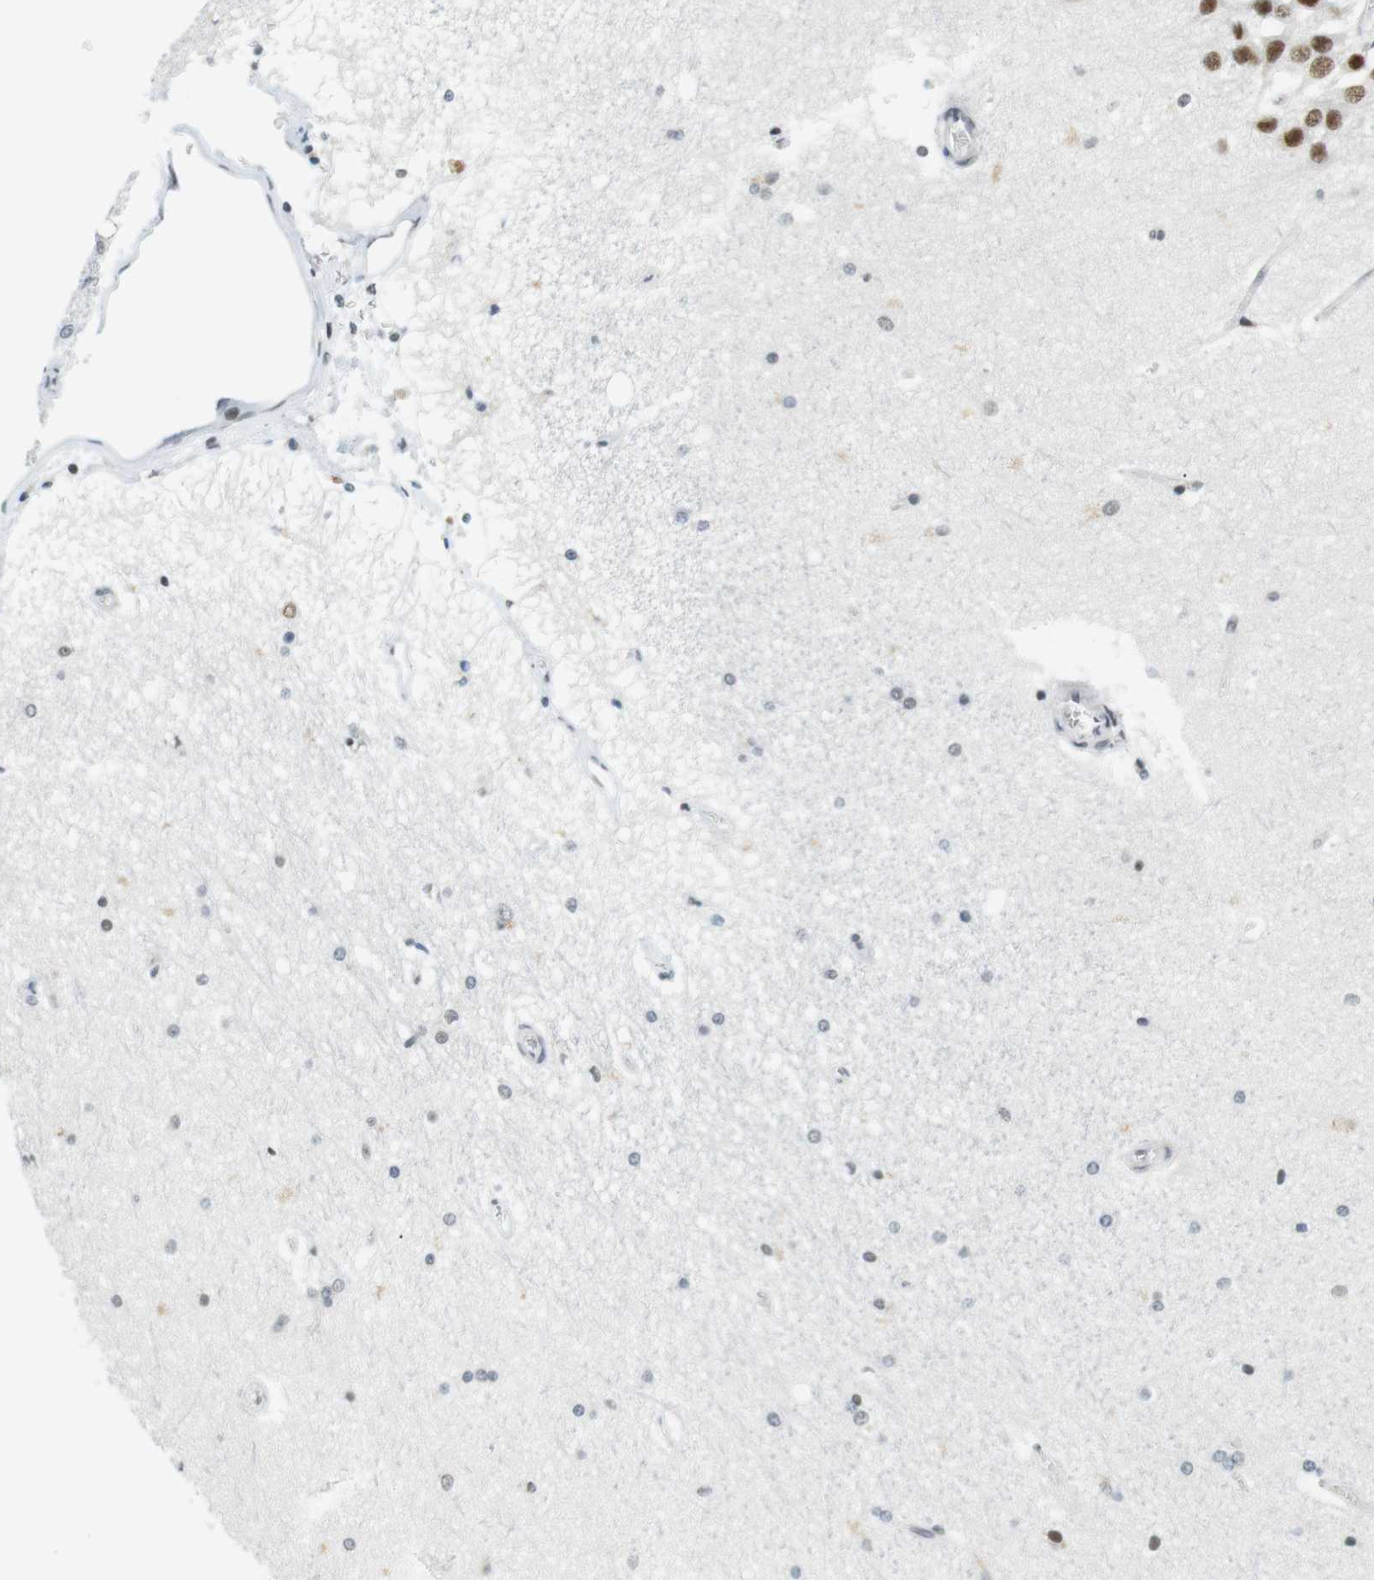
{"staining": {"intensity": "negative", "quantity": "none", "location": "none"}, "tissue": "hippocampus", "cell_type": "Glial cells", "image_type": "normal", "snomed": [{"axis": "morphology", "description": "Normal tissue, NOS"}, {"axis": "topography", "description": "Hippocampus"}], "caption": "Glial cells show no significant protein positivity in benign hippocampus. (Immunohistochemistry, brightfield microscopy, high magnification).", "gene": "RNF38", "patient": {"sex": "female", "age": 19}}